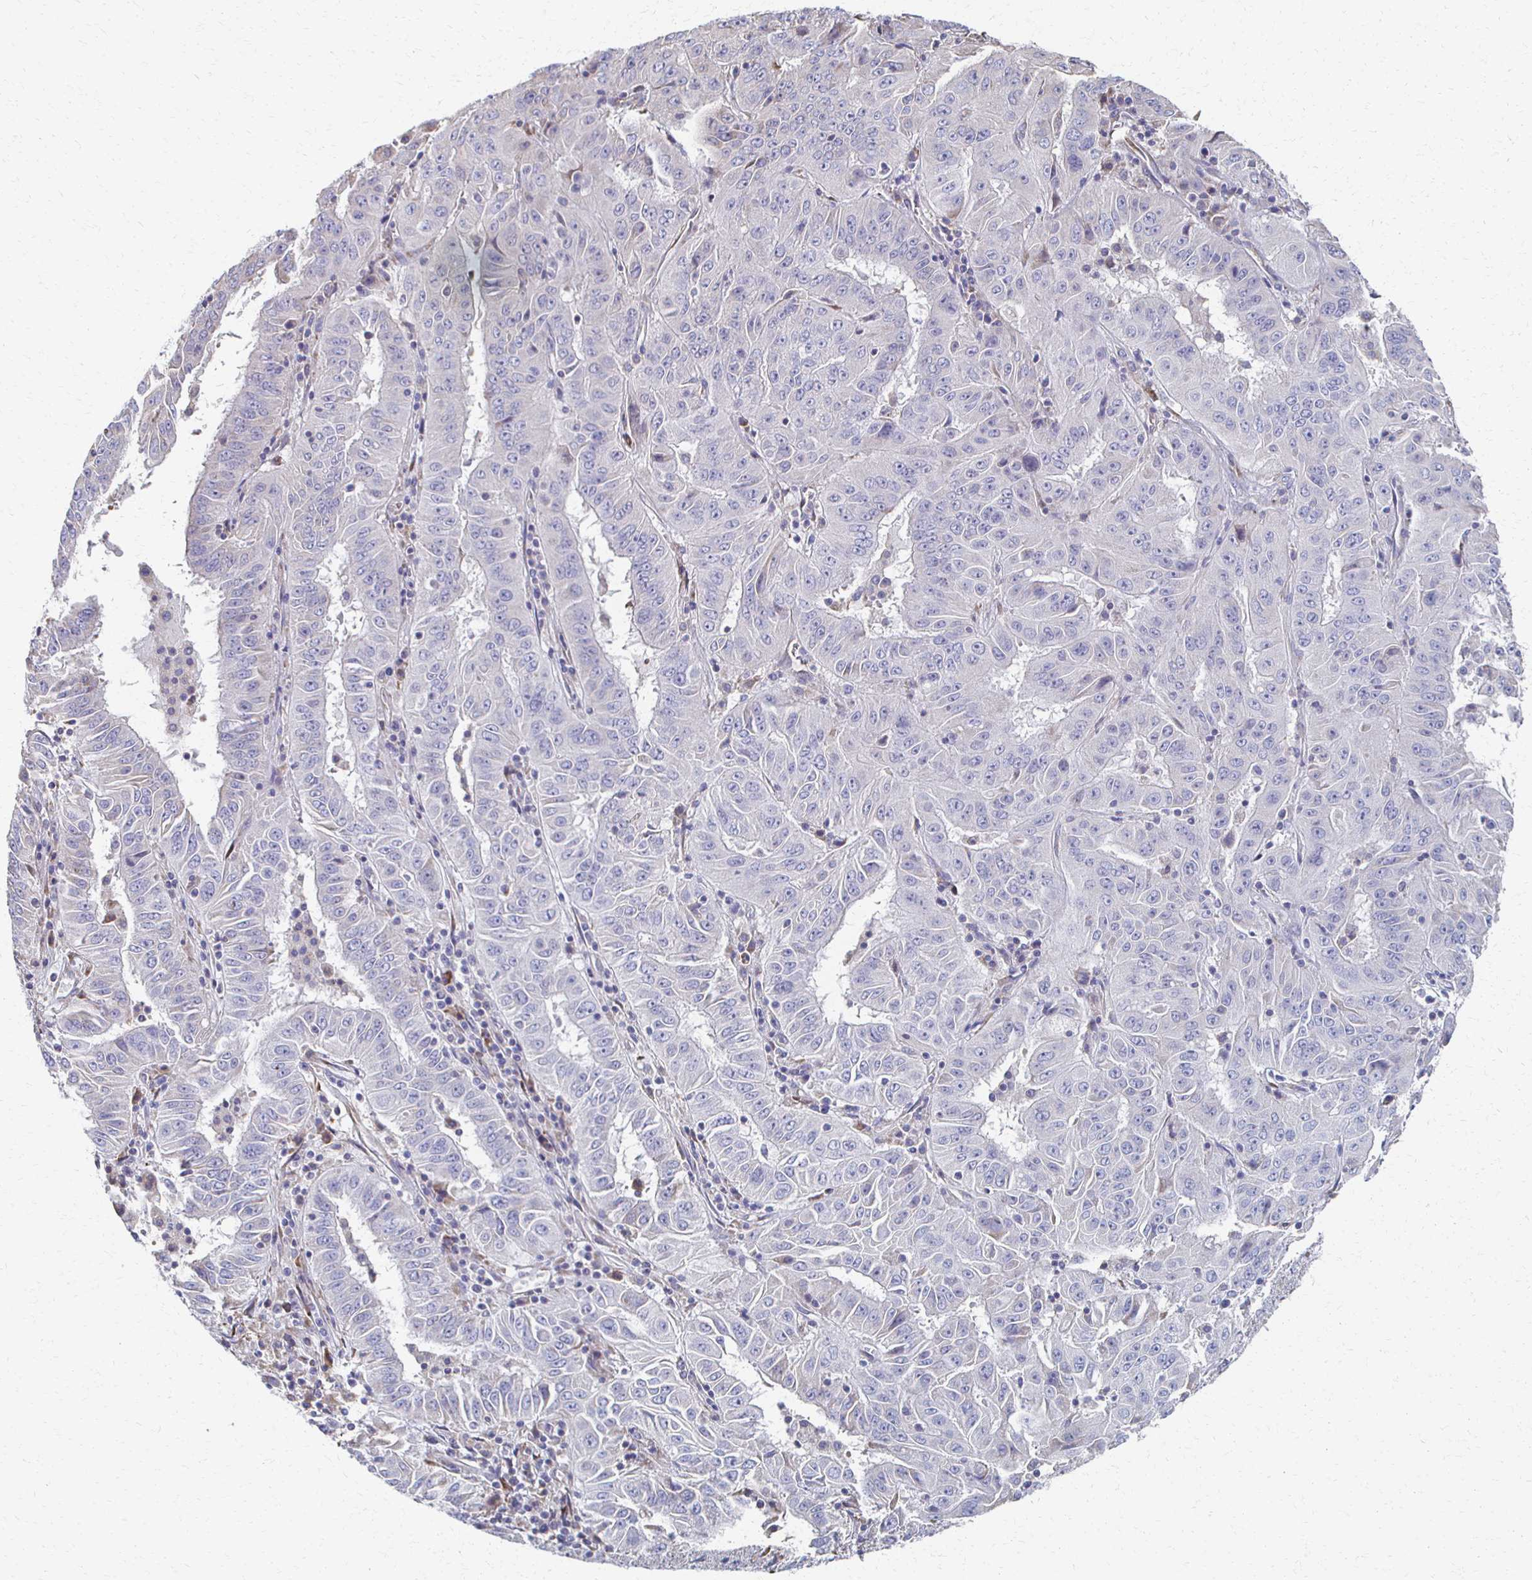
{"staining": {"intensity": "negative", "quantity": "none", "location": "none"}, "tissue": "pancreatic cancer", "cell_type": "Tumor cells", "image_type": "cancer", "snomed": [{"axis": "morphology", "description": "Adenocarcinoma, NOS"}, {"axis": "topography", "description": "Pancreas"}], "caption": "IHC micrograph of neoplastic tissue: human pancreatic cancer (adenocarcinoma) stained with DAB displays no significant protein positivity in tumor cells.", "gene": "ATP1A3", "patient": {"sex": "male", "age": 63}}